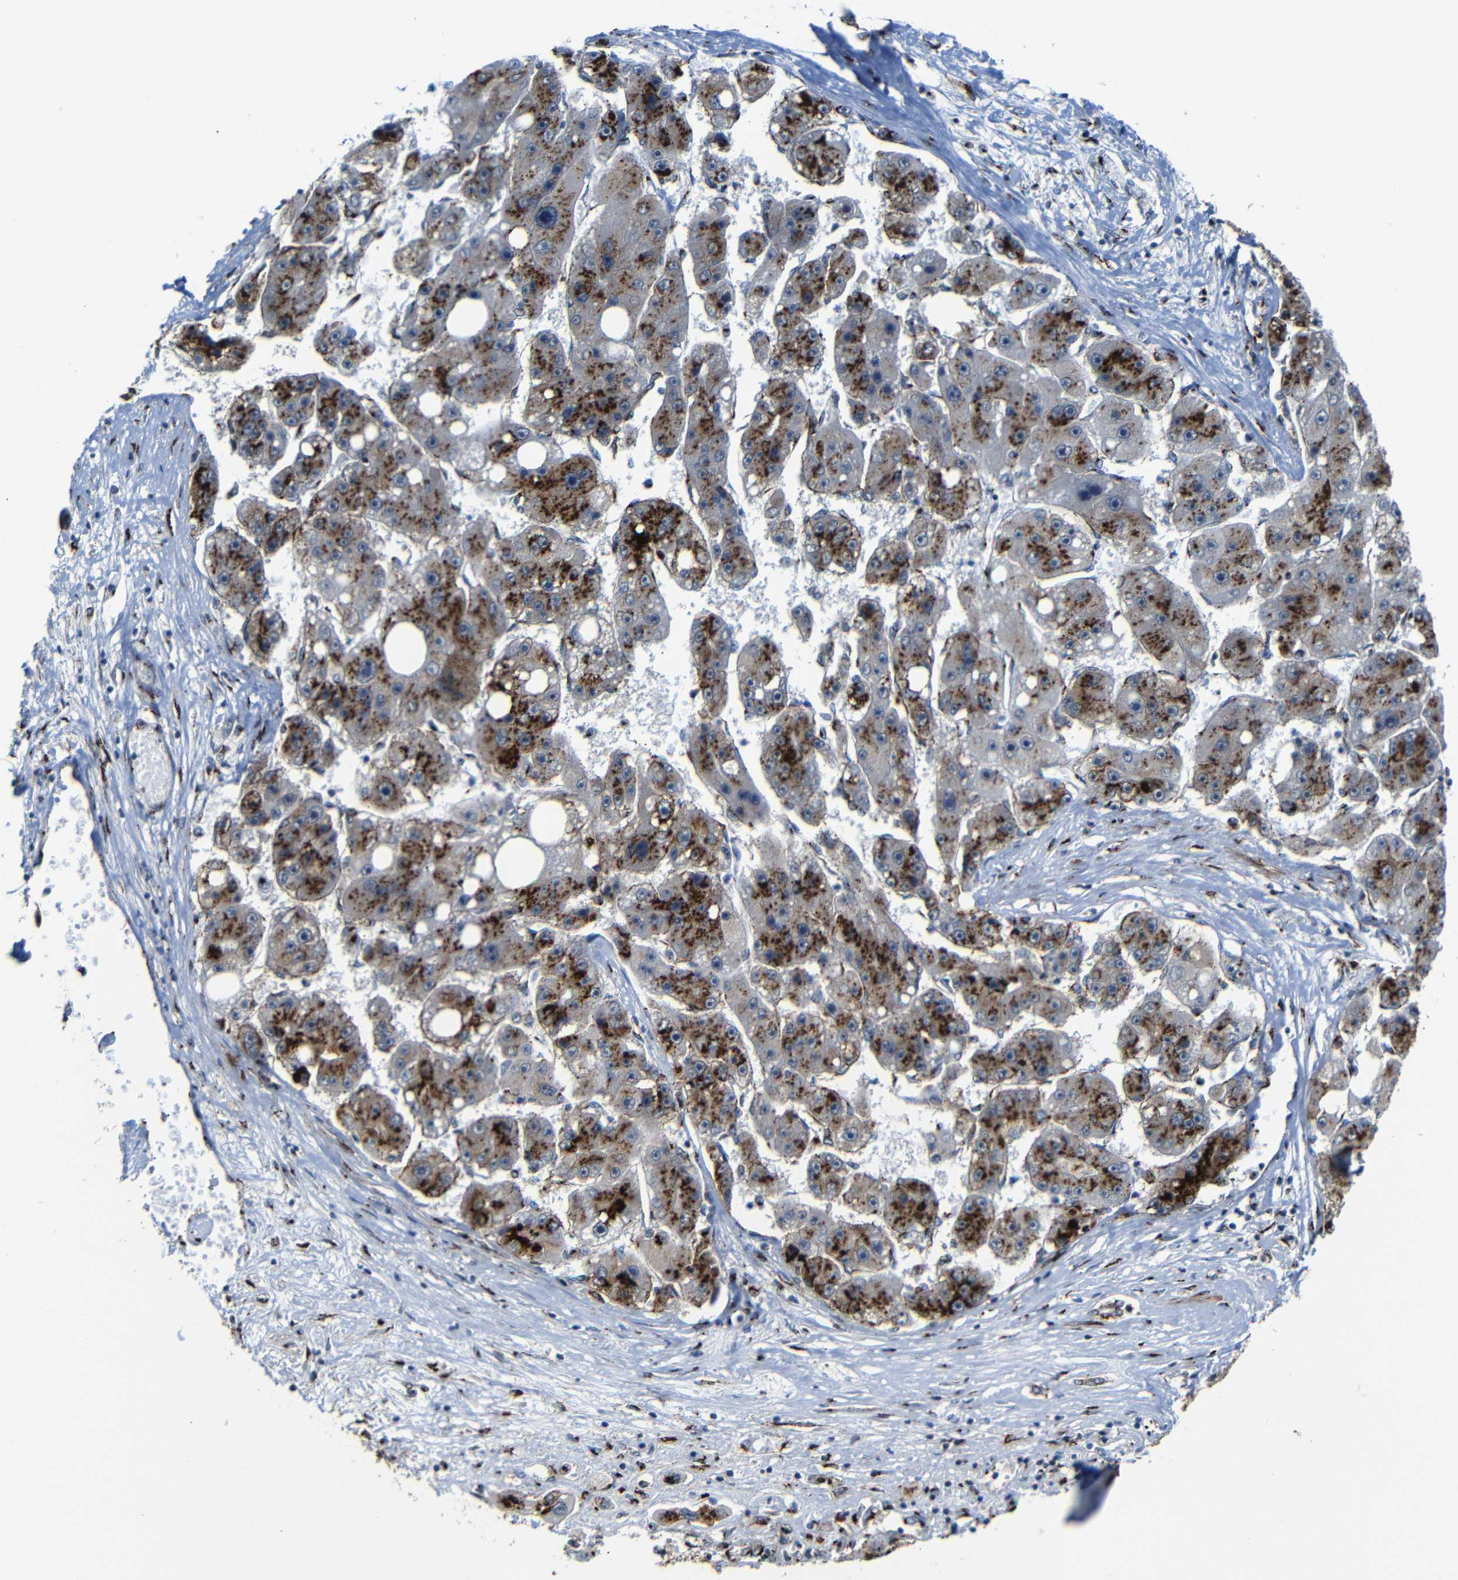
{"staining": {"intensity": "strong", "quantity": ">75%", "location": "cytoplasmic/membranous"}, "tissue": "liver cancer", "cell_type": "Tumor cells", "image_type": "cancer", "snomed": [{"axis": "morphology", "description": "Carcinoma, Hepatocellular, NOS"}, {"axis": "topography", "description": "Liver"}], "caption": "Strong cytoplasmic/membranous protein positivity is appreciated in approximately >75% of tumor cells in liver cancer.", "gene": "TGOLN2", "patient": {"sex": "female", "age": 61}}